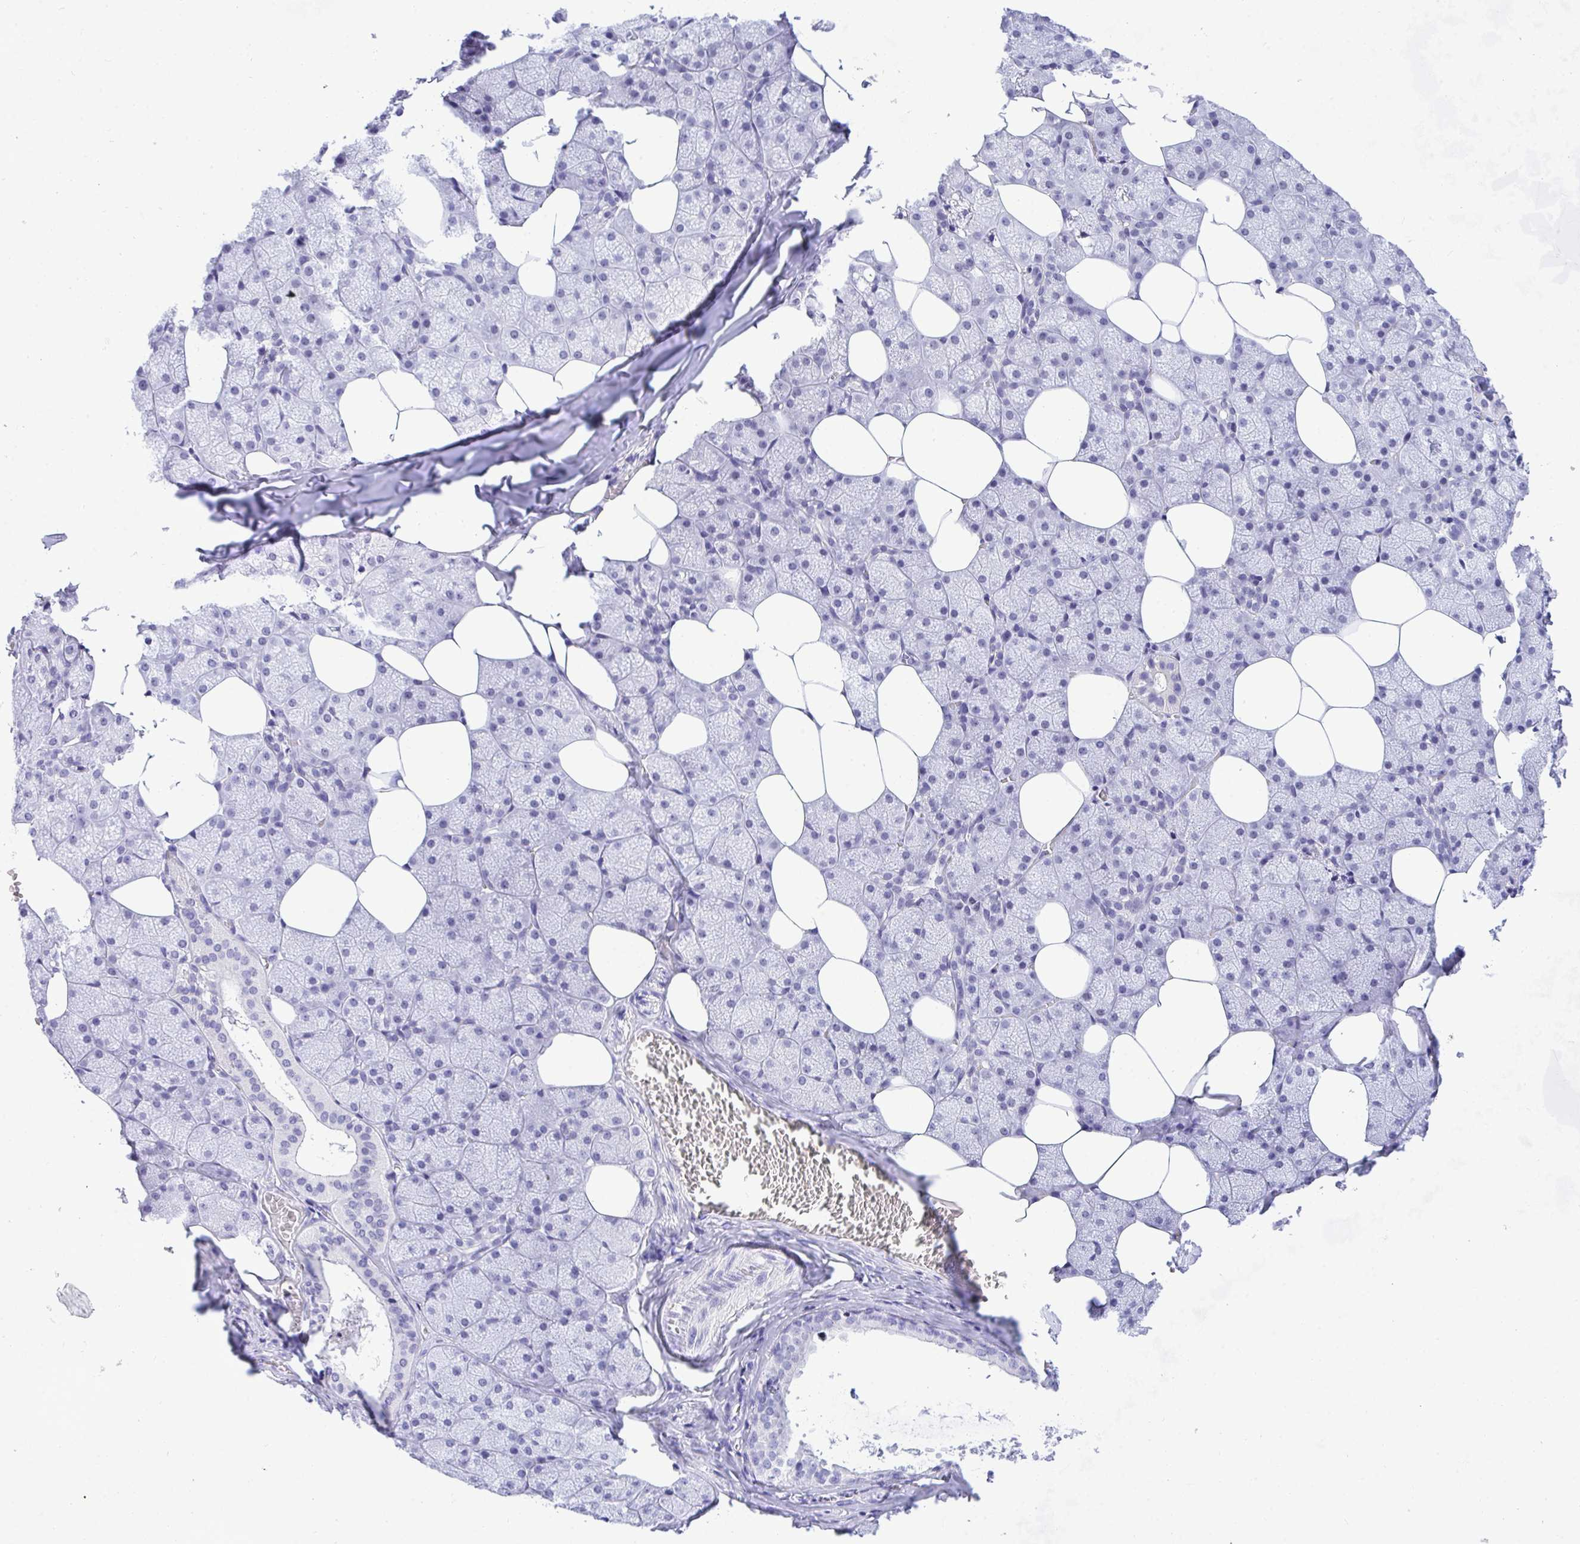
{"staining": {"intensity": "negative", "quantity": "none", "location": "none"}, "tissue": "salivary gland", "cell_type": "Glandular cells", "image_type": "normal", "snomed": [{"axis": "morphology", "description": "Normal tissue, NOS"}, {"axis": "topography", "description": "Salivary gland"}, {"axis": "topography", "description": "Peripheral nerve tissue"}], "caption": "The photomicrograph shows no significant expression in glandular cells of salivary gland.", "gene": "THOP1", "patient": {"sex": "male", "age": 38}}